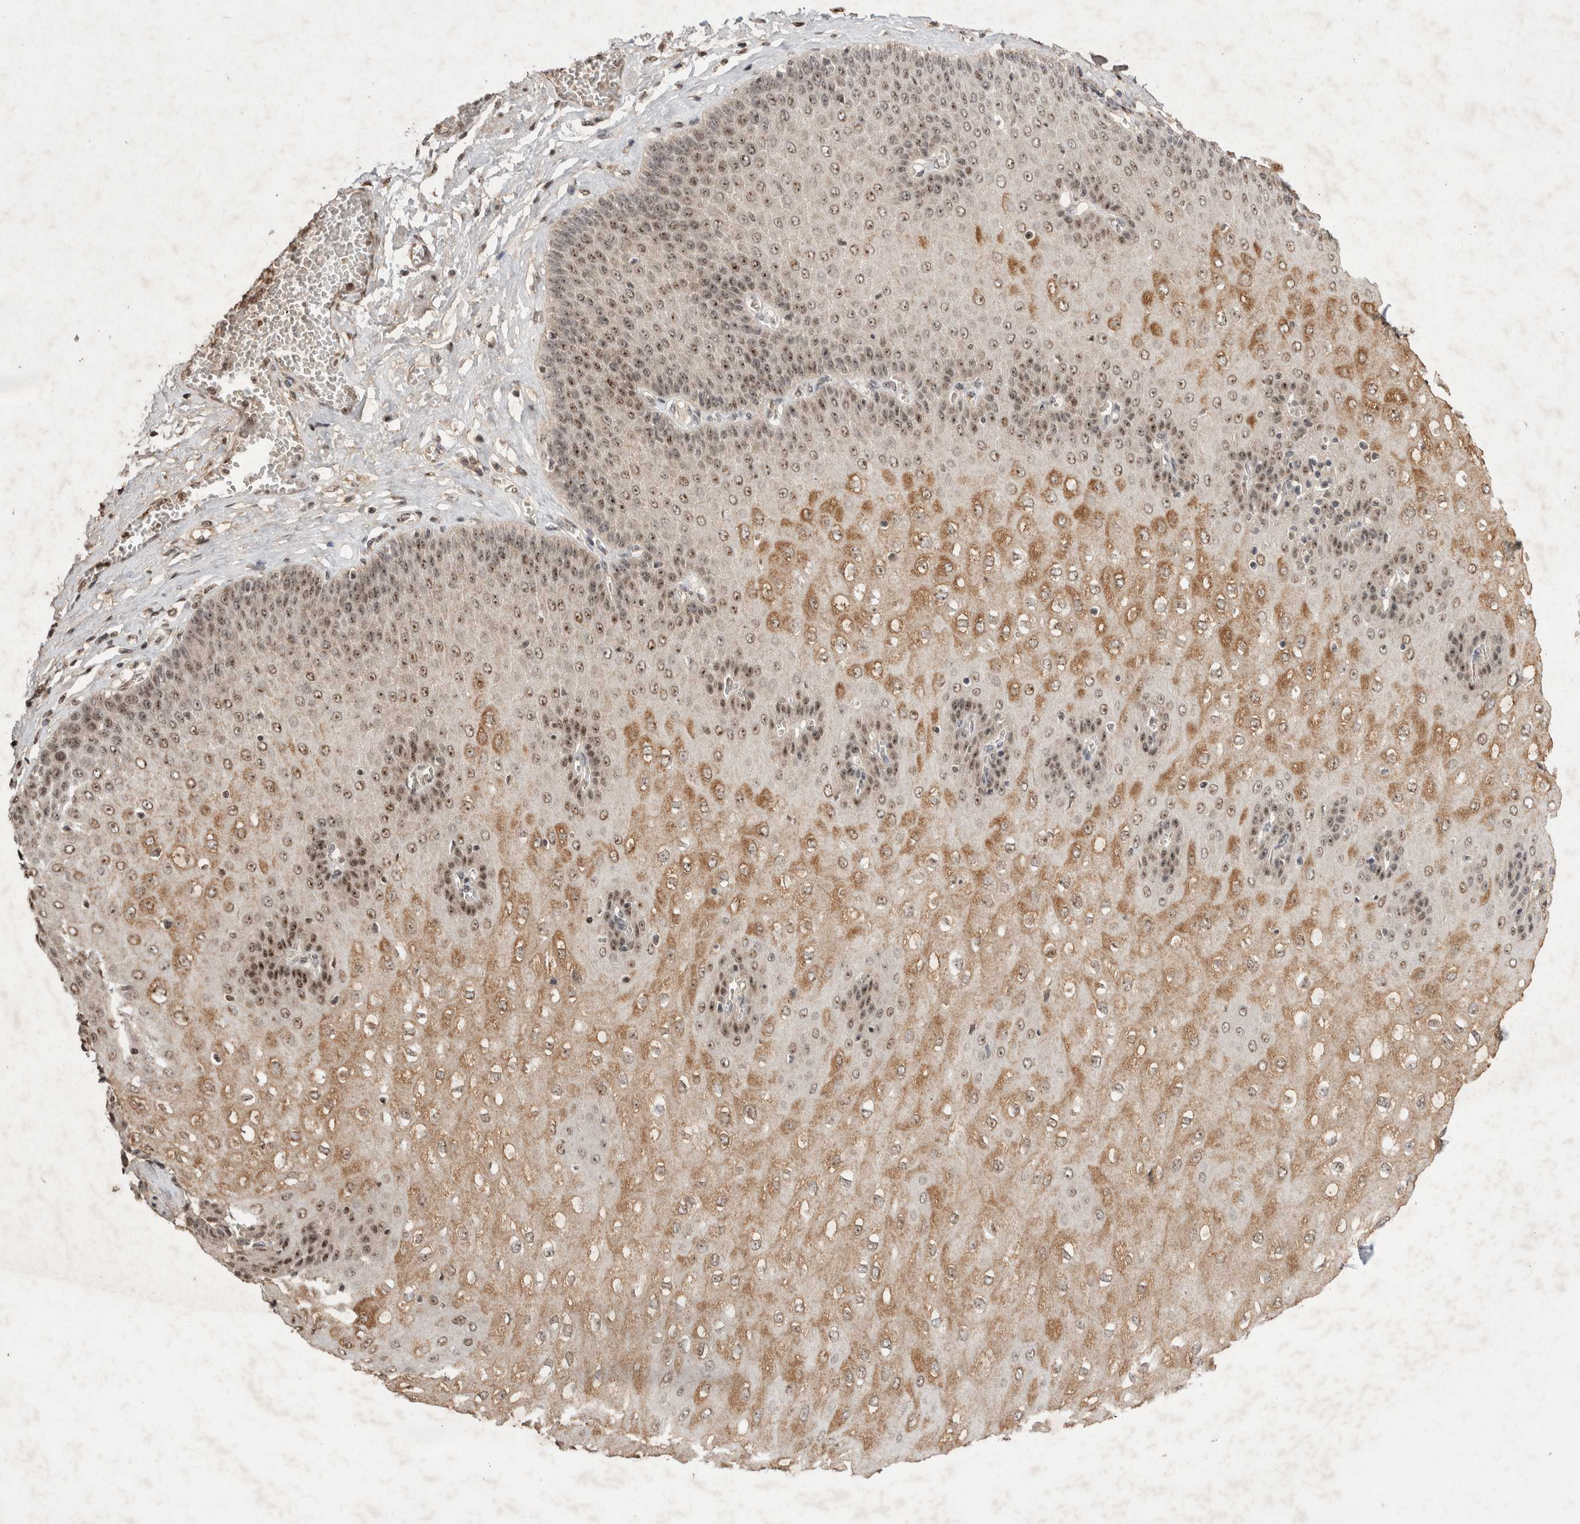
{"staining": {"intensity": "strong", "quantity": ">75%", "location": "cytoplasmic/membranous,nuclear"}, "tissue": "esophagus", "cell_type": "Squamous epithelial cells", "image_type": "normal", "snomed": [{"axis": "morphology", "description": "Normal tissue, NOS"}, {"axis": "topography", "description": "Esophagus"}], "caption": "Unremarkable esophagus was stained to show a protein in brown. There is high levels of strong cytoplasmic/membranous,nuclear positivity in approximately >75% of squamous epithelial cells. (Brightfield microscopy of DAB IHC at high magnification).", "gene": "STK11", "patient": {"sex": "male", "age": 60}}